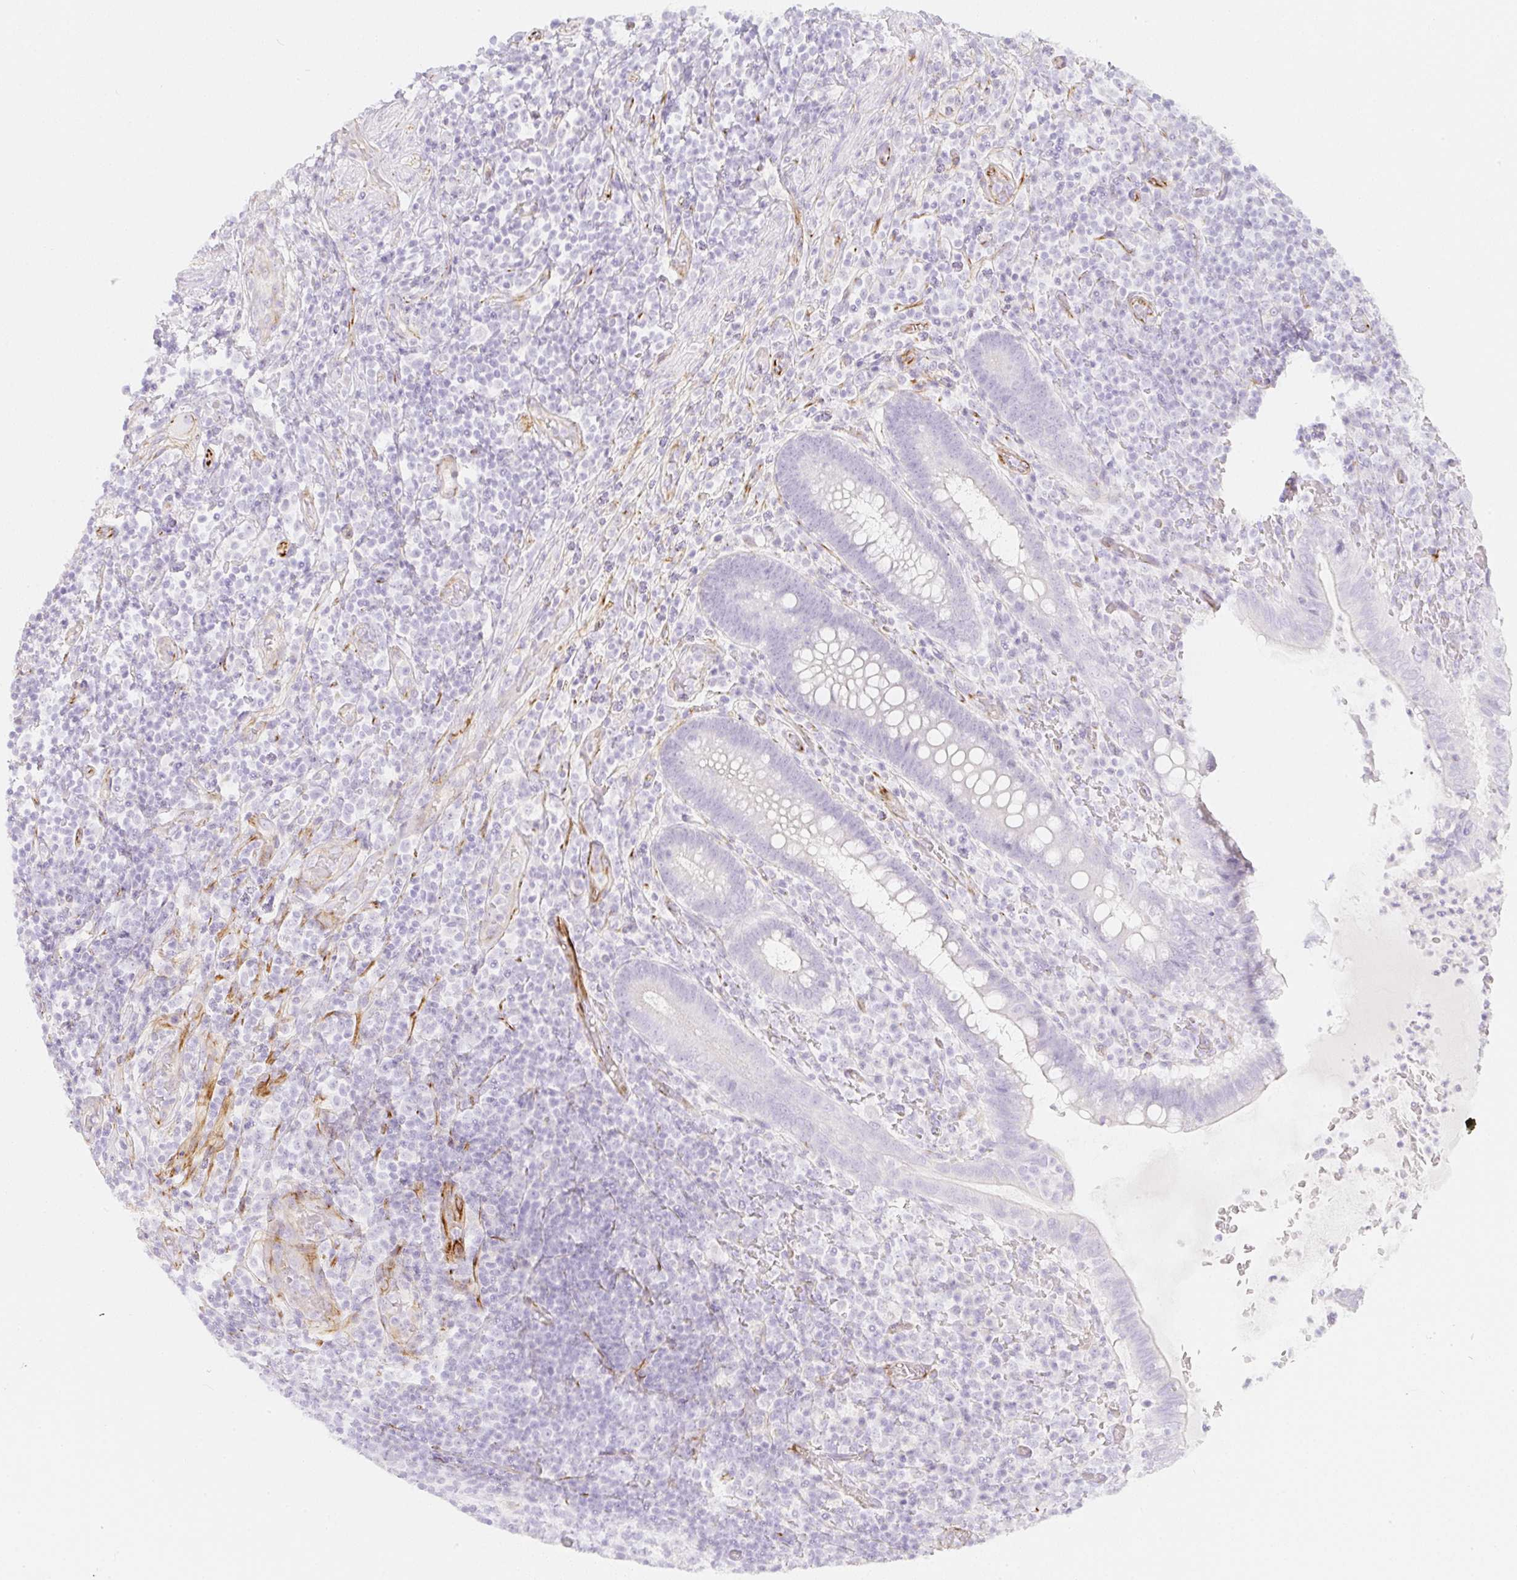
{"staining": {"intensity": "negative", "quantity": "none", "location": "none"}, "tissue": "appendix", "cell_type": "Glandular cells", "image_type": "normal", "snomed": [{"axis": "morphology", "description": "Normal tissue, NOS"}, {"axis": "topography", "description": "Appendix"}], "caption": "Immunohistochemistry (IHC) image of unremarkable appendix stained for a protein (brown), which shows no expression in glandular cells.", "gene": "ZNF689", "patient": {"sex": "female", "age": 43}}